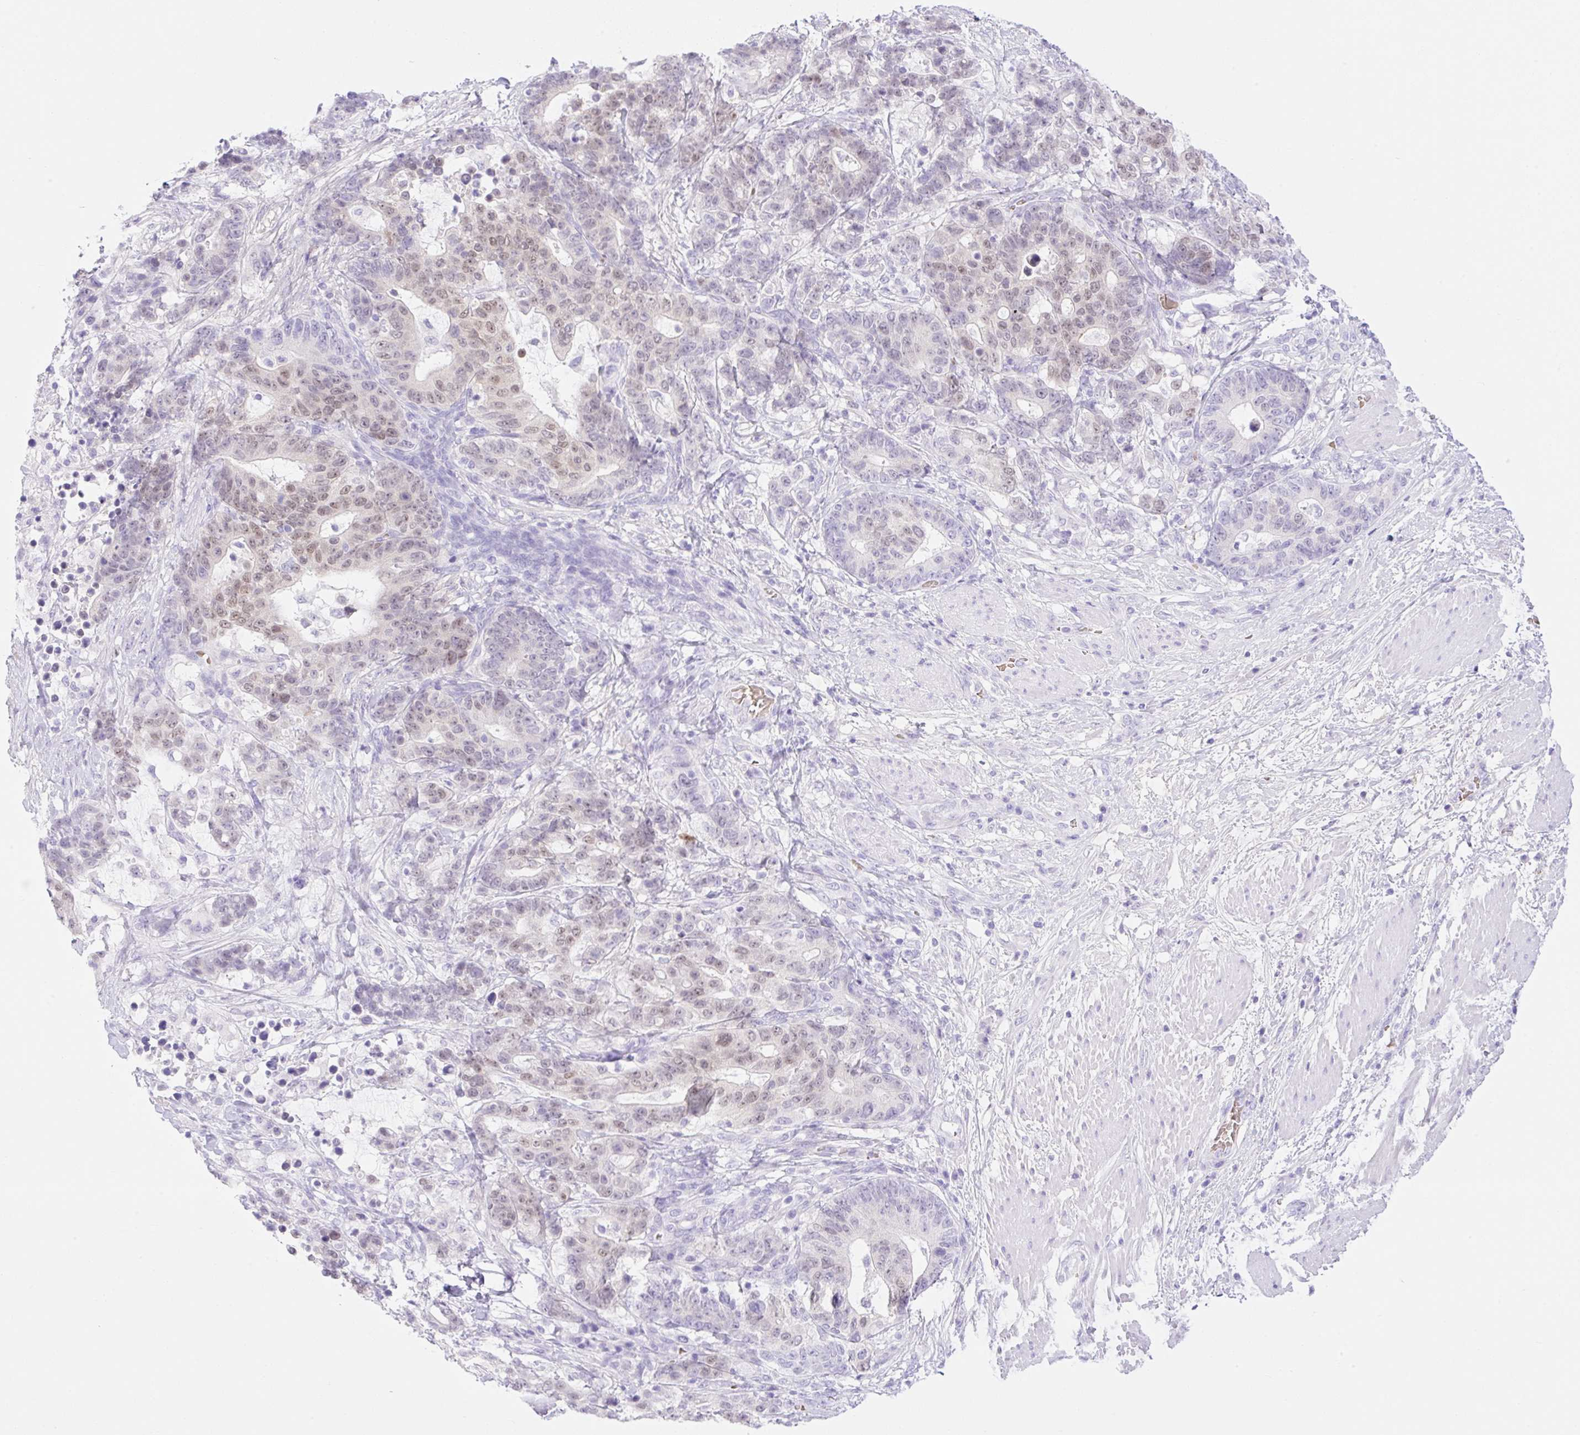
{"staining": {"intensity": "moderate", "quantity": "25%-75%", "location": "nuclear"}, "tissue": "stomach cancer", "cell_type": "Tumor cells", "image_type": "cancer", "snomed": [{"axis": "morphology", "description": "Normal tissue, NOS"}, {"axis": "morphology", "description": "Adenocarcinoma, NOS"}, {"axis": "topography", "description": "Stomach"}], "caption": "Human stomach cancer stained for a protein (brown) displays moderate nuclear positive staining in approximately 25%-75% of tumor cells.", "gene": "CDX1", "patient": {"sex": "female", "age": 64}}